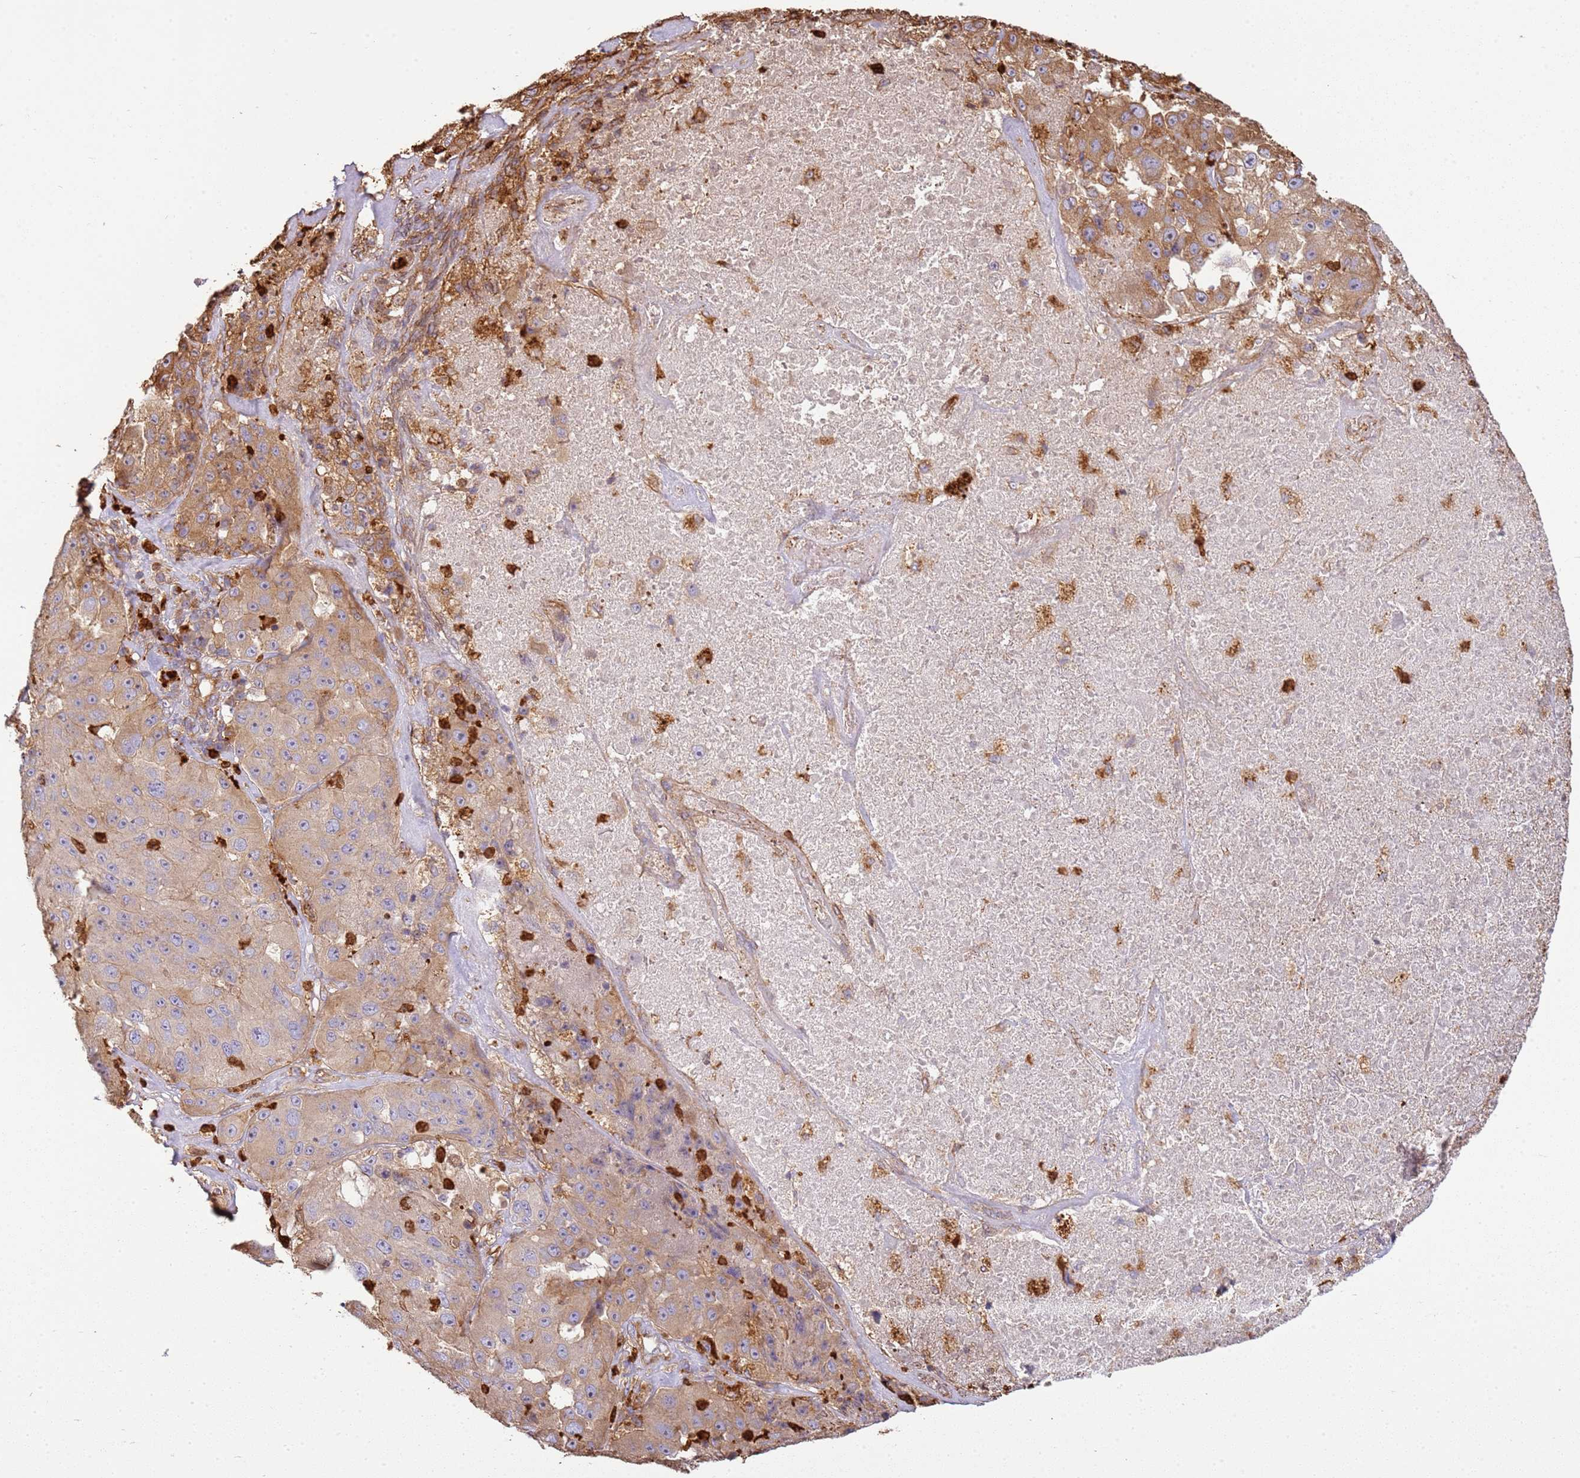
{"staining": {"intensity": "moderate", "quantity": "<25%", "location": "cytoplasmic/membranous"}, "tissue": "melanoma", "cell_type": "Tumor cells", "image_type": "cancer", "snomed": [{"axis": "morphology", "description": "Malignant melanoma, Metastatic site"}, {"axis": "topography", "description": "Lymph node"}], "caption": "A high-resolution micrograph shows immunohistochemistry (IHC) staining of melanoma, which reveals moderate cytoplasmic/membranous positivity in about <25% of tumor cells.", "gene": "NDUFAF4", "patient": {"sex": "male", "age": 62}}